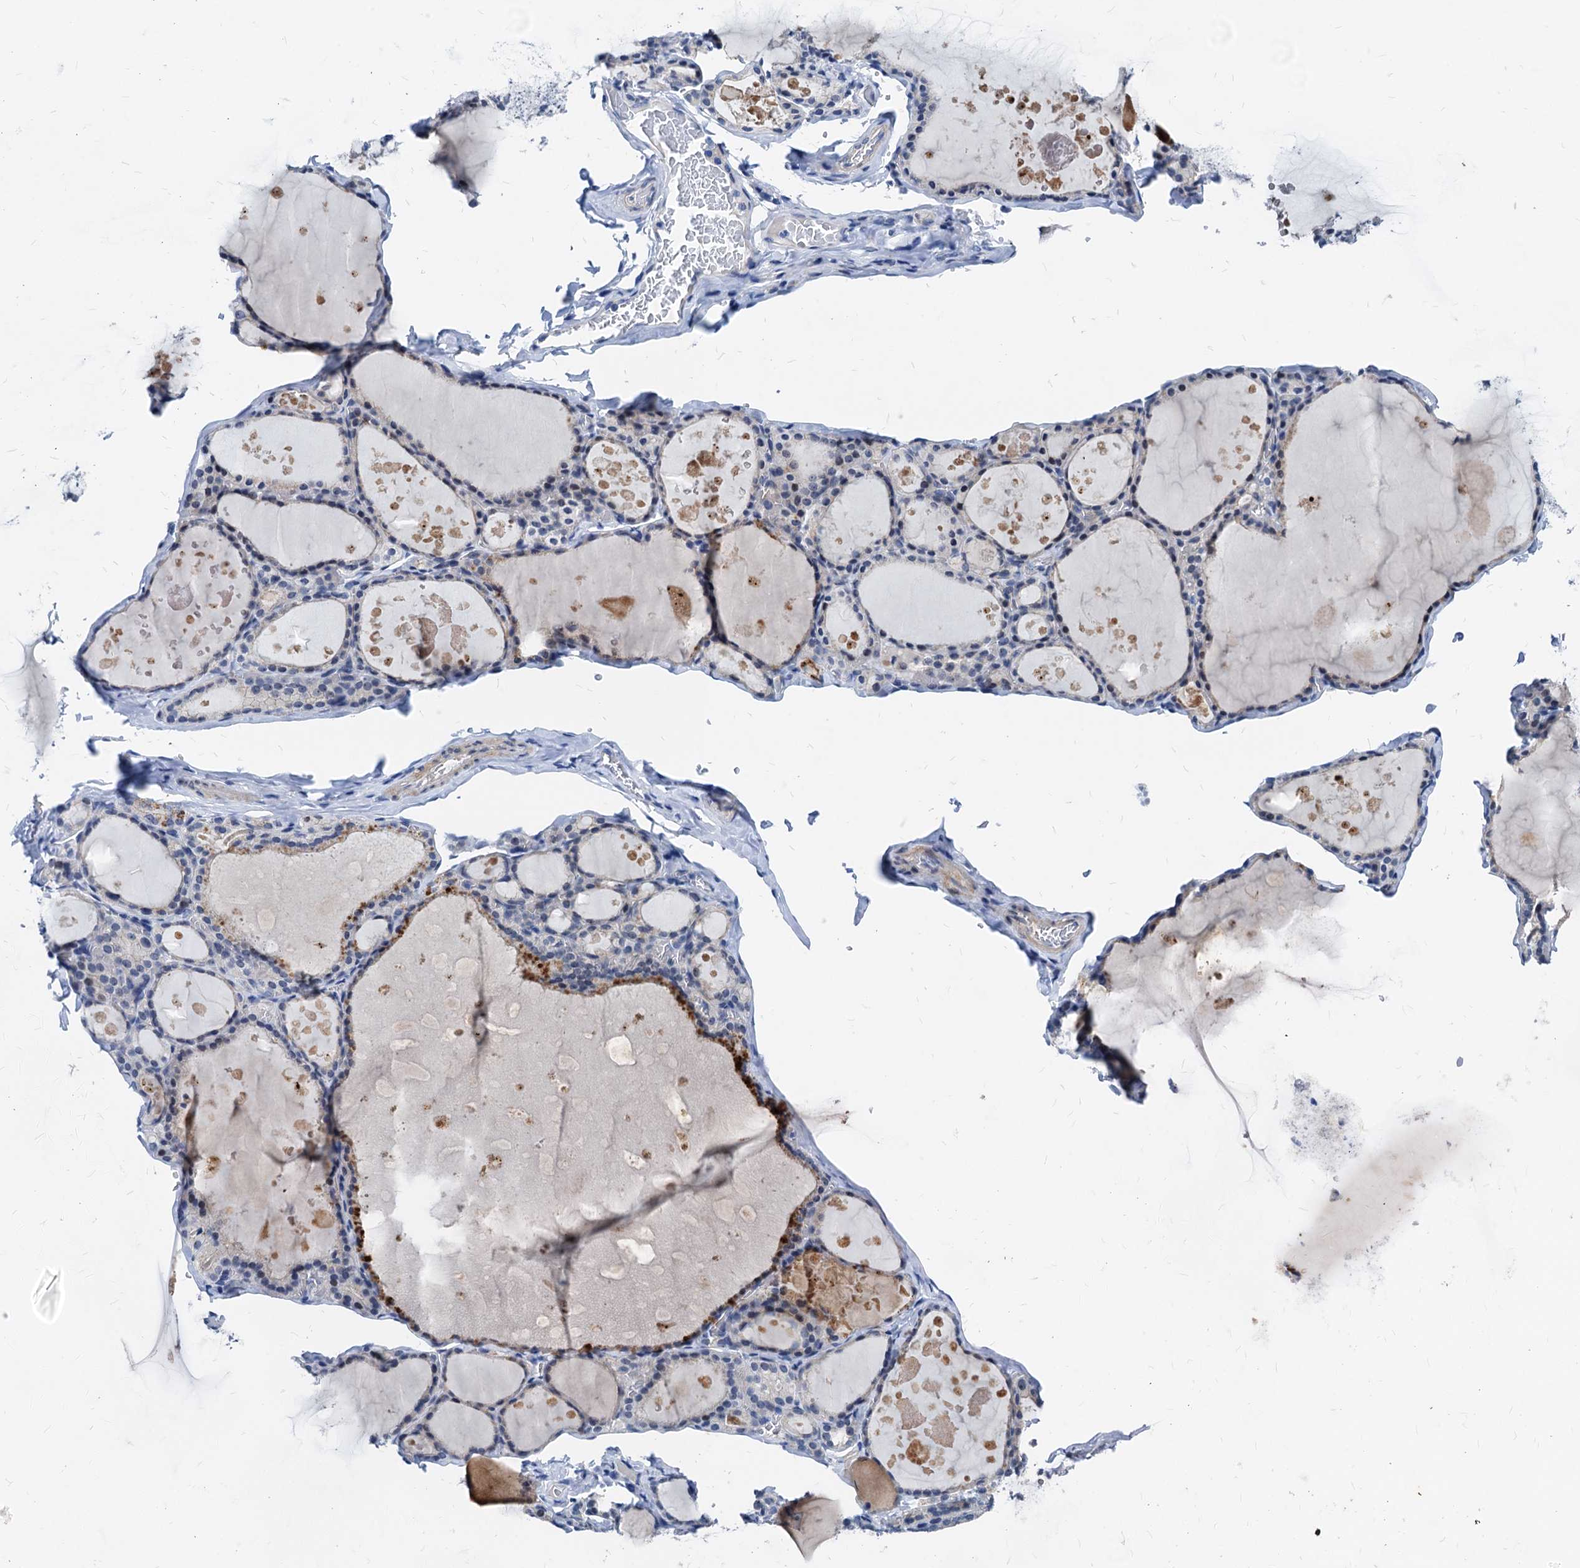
{"staining": {"intensity": "negative", "quantity": "none", "location": "none"}, "tissue": "thyroid gland", "cell_type": "Glandular cells", "image_type": "normal", "snomed": [{"axis": "morphology", "description": "Normal tissue, NOS"}, {"axis": "topography", "description": "Thyroid gland"}], "caption": "Protein analysis of normal thyroid gland shows no significant expression in glandular cells.", "gene": "HSF2", "patient": {"sex": "male", "age": 56}}